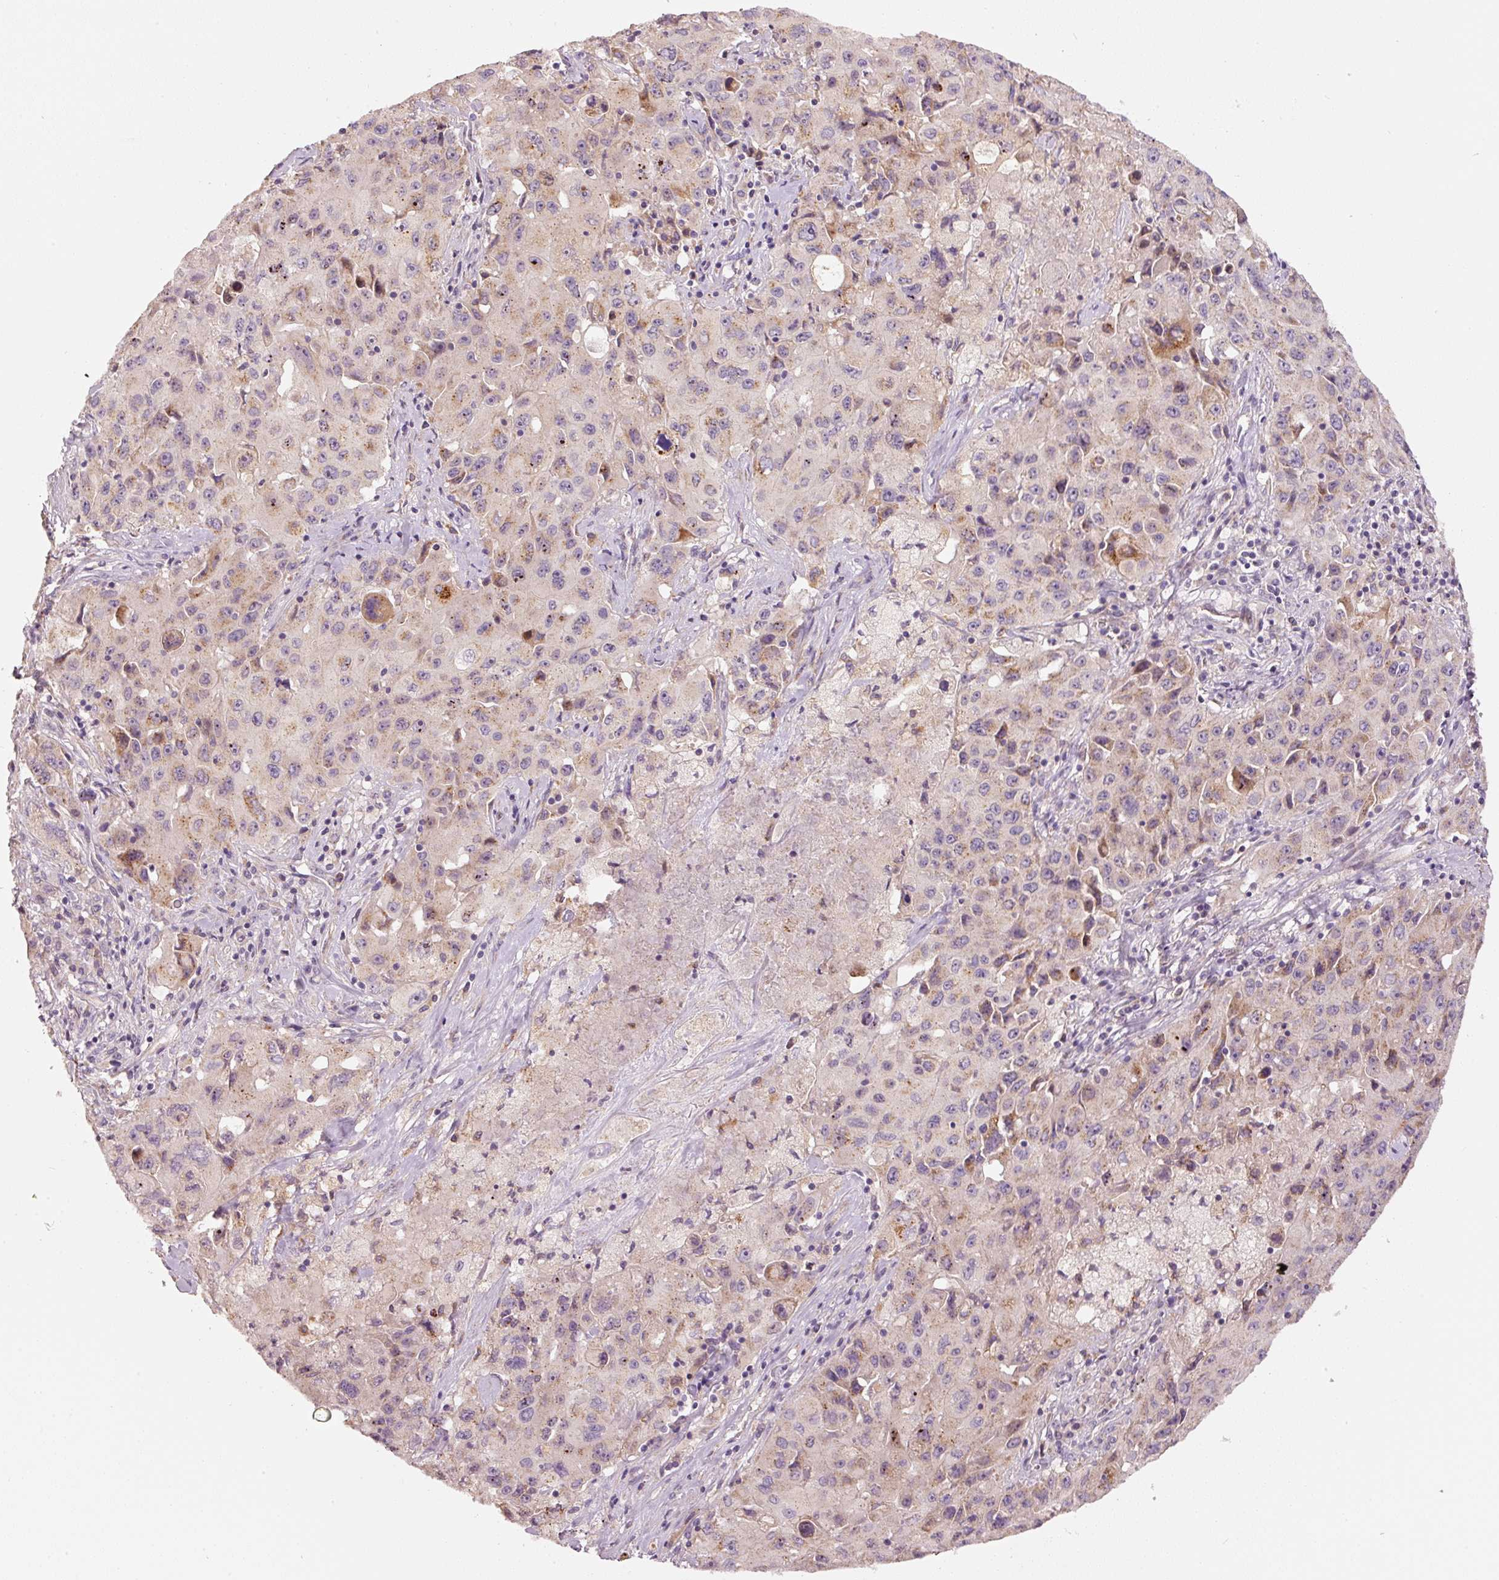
{"staining": {"intensity": "weak", "quantity": "25%-75%", "location": "cytoplasmic/membranous"}, "tissue": "lung cancer", "cell_type": "Tumor cells", "image_type": "cancer", "snomed": [{"axis": "morphology", "description": "Squamous cell carcinoma, NOS"}, {"axis": "topography", "description": "Lung"}], "caption": "Protein expression analysis of human squamous cell carcinoma (lung) reveals weak cytoplasmic/membranous positivity in about 25%-75% of tumor cells.", "gene": "KLHL21", "patient": {"sex": "male", "age": 63}}